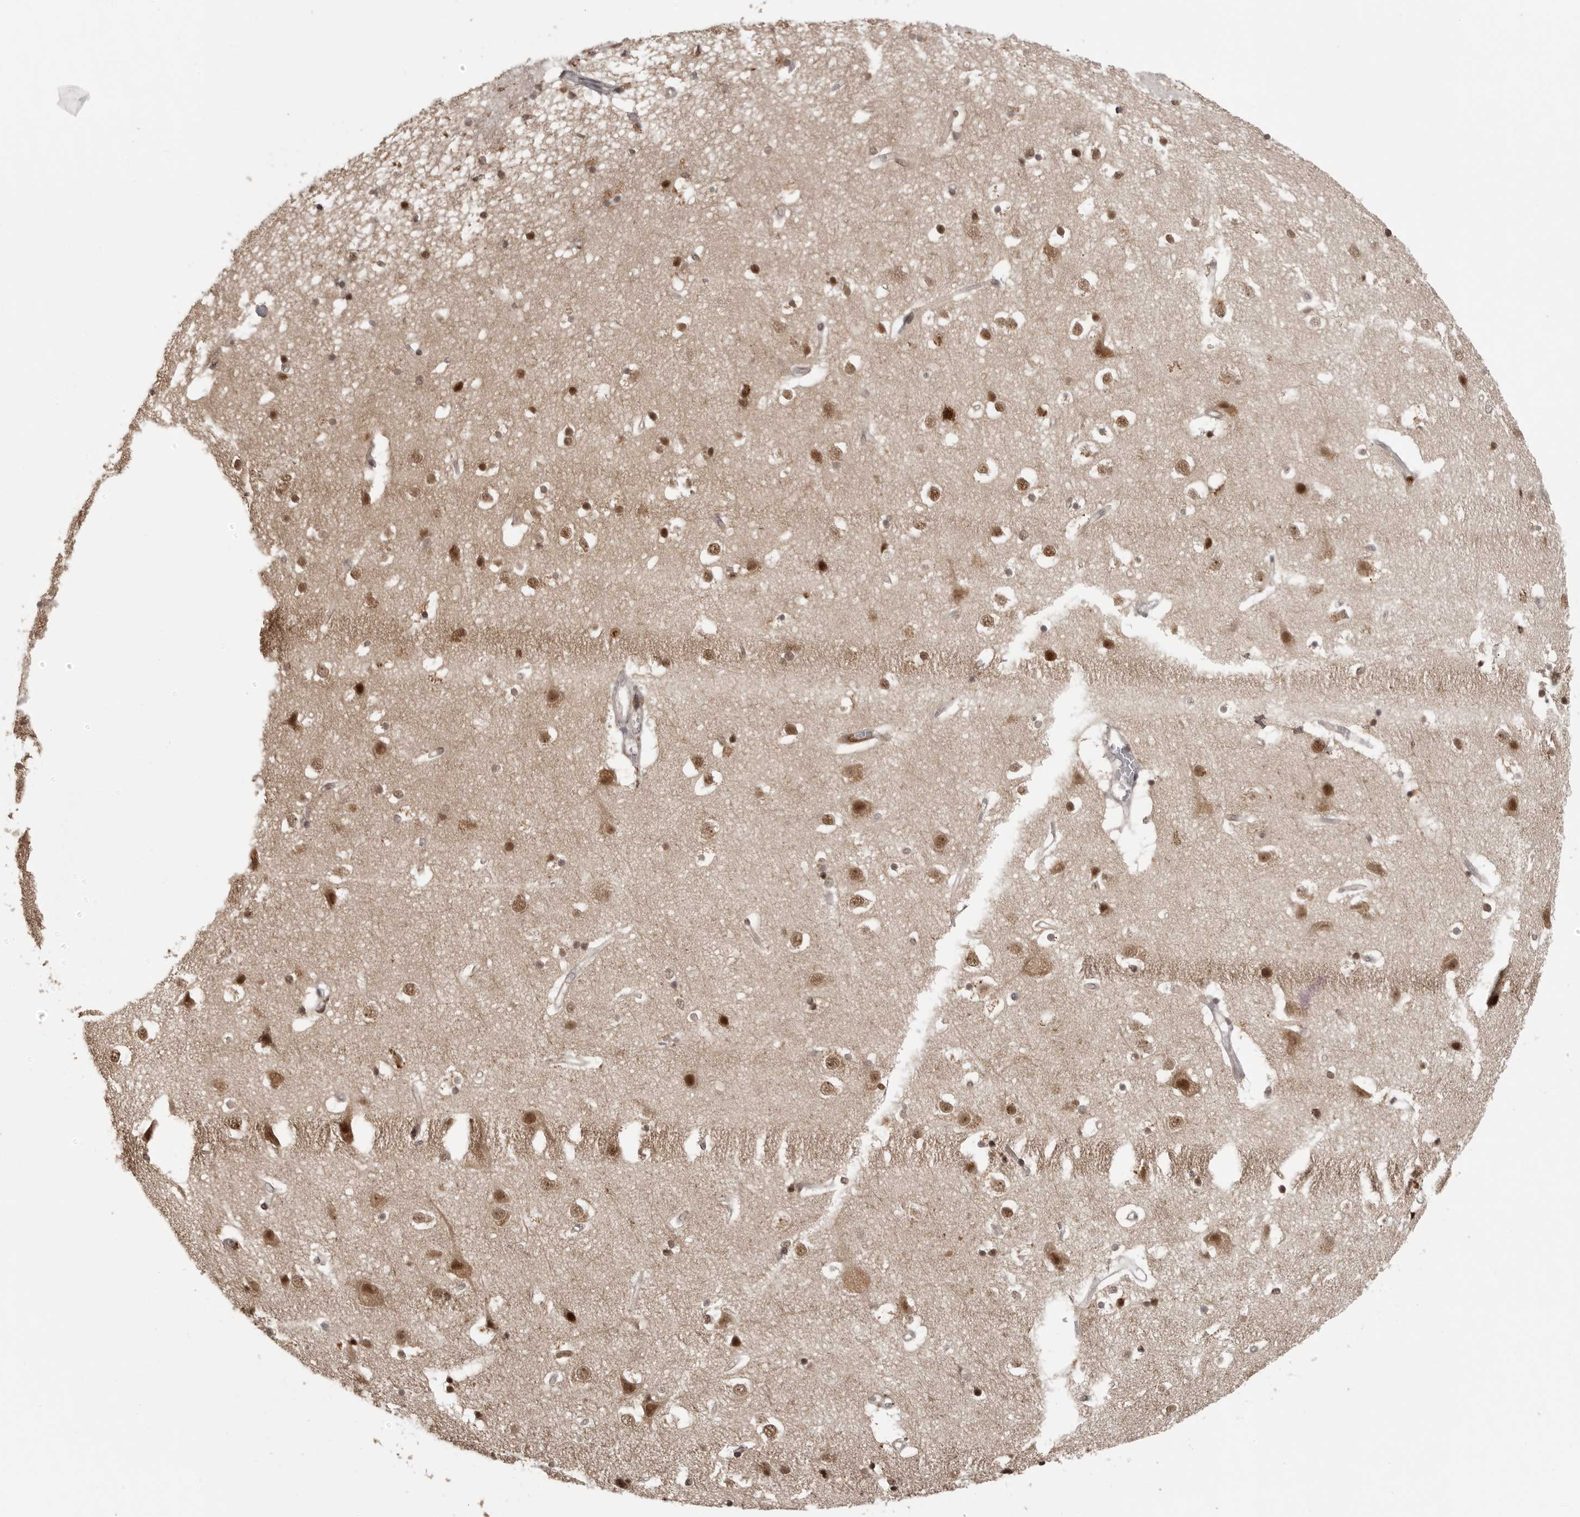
{"staining": {"intensity": "weak", "quantity": ">75%", "location": "nuclear"}, "tissue": "cerebral cortex", "cell_type": "Endothelial cells", "image_type": "normal", "snomed": [{"axis": "morphology", "description": "Normal tissue, NOS"}, {"axis": "topography", "description": "Cerebral cortex"}], "caption": "There is low levels of weak nuclear expression in endothelial cells of benign cerebral cortex, as demonstrated by immunohistochemical staining (brown color).", "gene": "PEG3", "patient": {"sex": "male", "age": 54}}